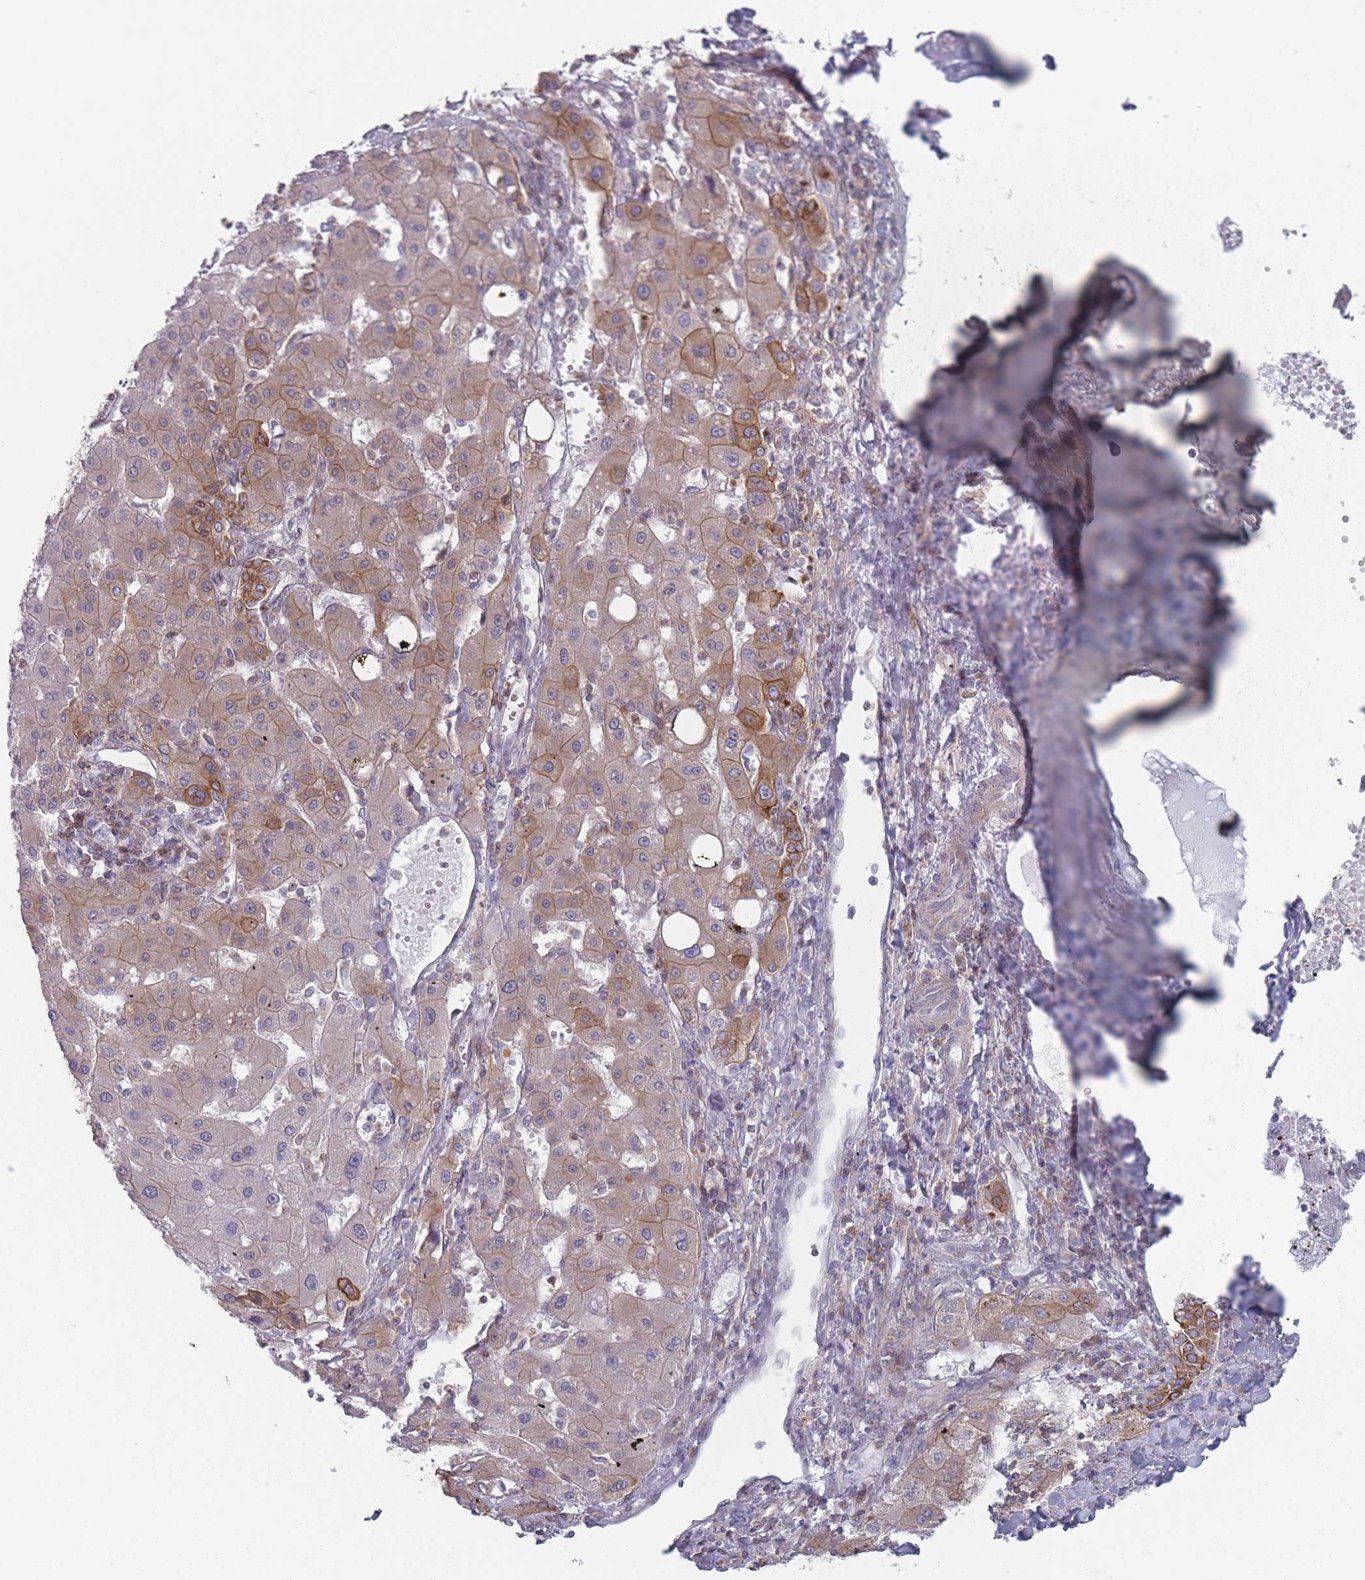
{"staining": {"intensity": "moderate", "quantity": "<25%", "location": "cytoplasmic/membranous"}, "tissue": "liver cancer", "cell_type": "Tumor cells", "image_type": "cancer", "snomed": [{"axis": "morphology", "description": "Carcinoma, Hepatocellular, NOS"}, {"axis": "topography", "description": "Liver"}], "caption": "A low amount of moderate cytoplasmic/membranous positivity is present in about <25% of tumor cells in hepatocellular carcinoma (liver) tissue. The staining was performed using DAB (3,3'-diaminobenzidine) to visualize the protein expression in brown, while the nuclei were stained in blue with hematoxylin (Magnification: 20x).", "gene": "HSBP1L1", "patient": {"sex": "male", "age": 72}}